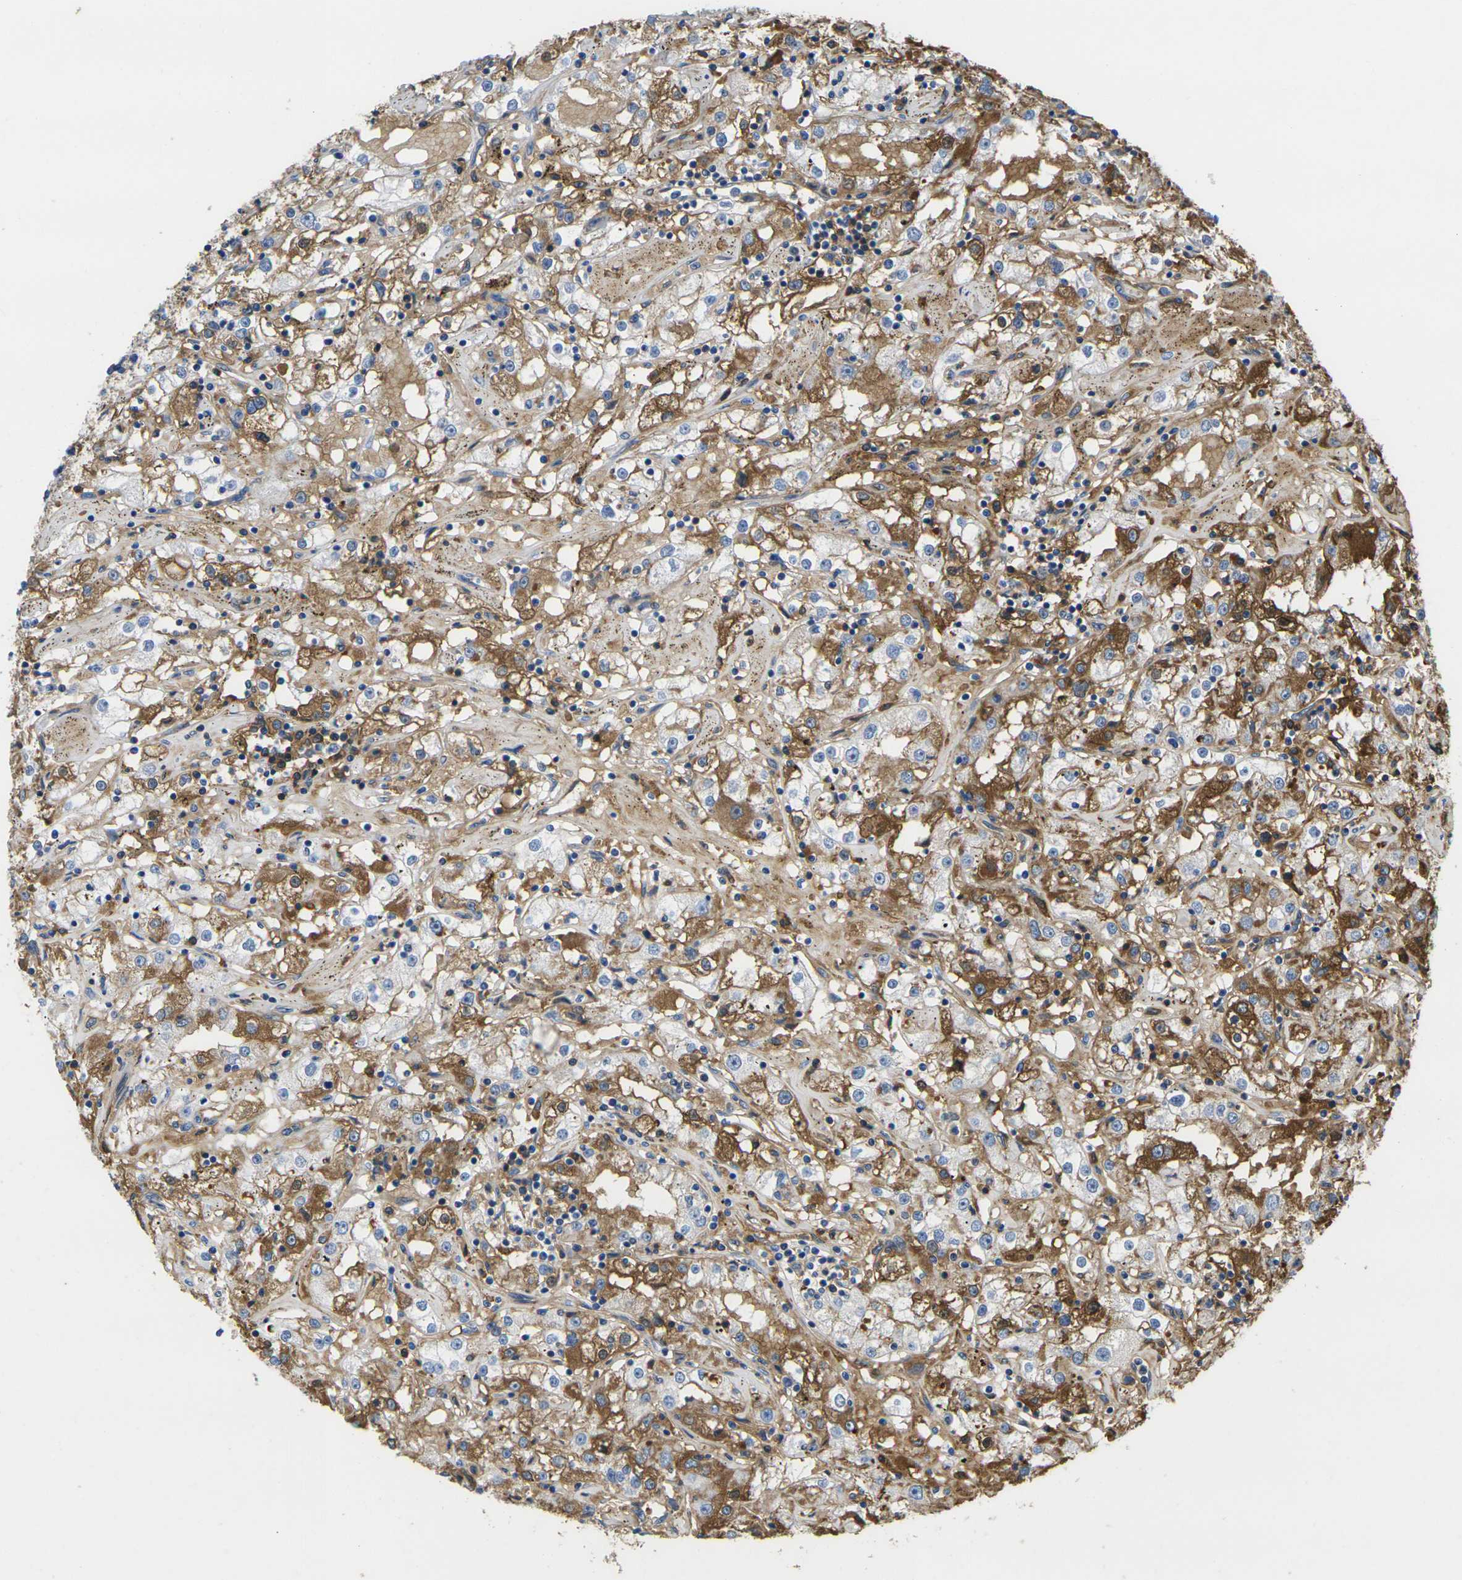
{"staining": {"intensity": "moderate", "quantity": "25%-75%", "location": "cytoplasmic/membranous"}, "tissue": "renal cancer", "cell_type": "Tumor cells", "image_type": "cancer", "snomed": [{"axis": "morphology", "description": "Adenocarcinoma, NOS"}, {"axis": "topography", "description": "Kidney"}], "caption": "A medium amount of moderate cytoplasmic/membranous staining is seen in about 25%-75% of tumor cells in renal cancer tissue. The staining was performed using DAB to visualize the protein expression in brown, while the nuclei were stained in blue with hematoxylin (Magnification: 20x).", "gene": "GREM2", "patient": {"sex": "male", "age": 56}}